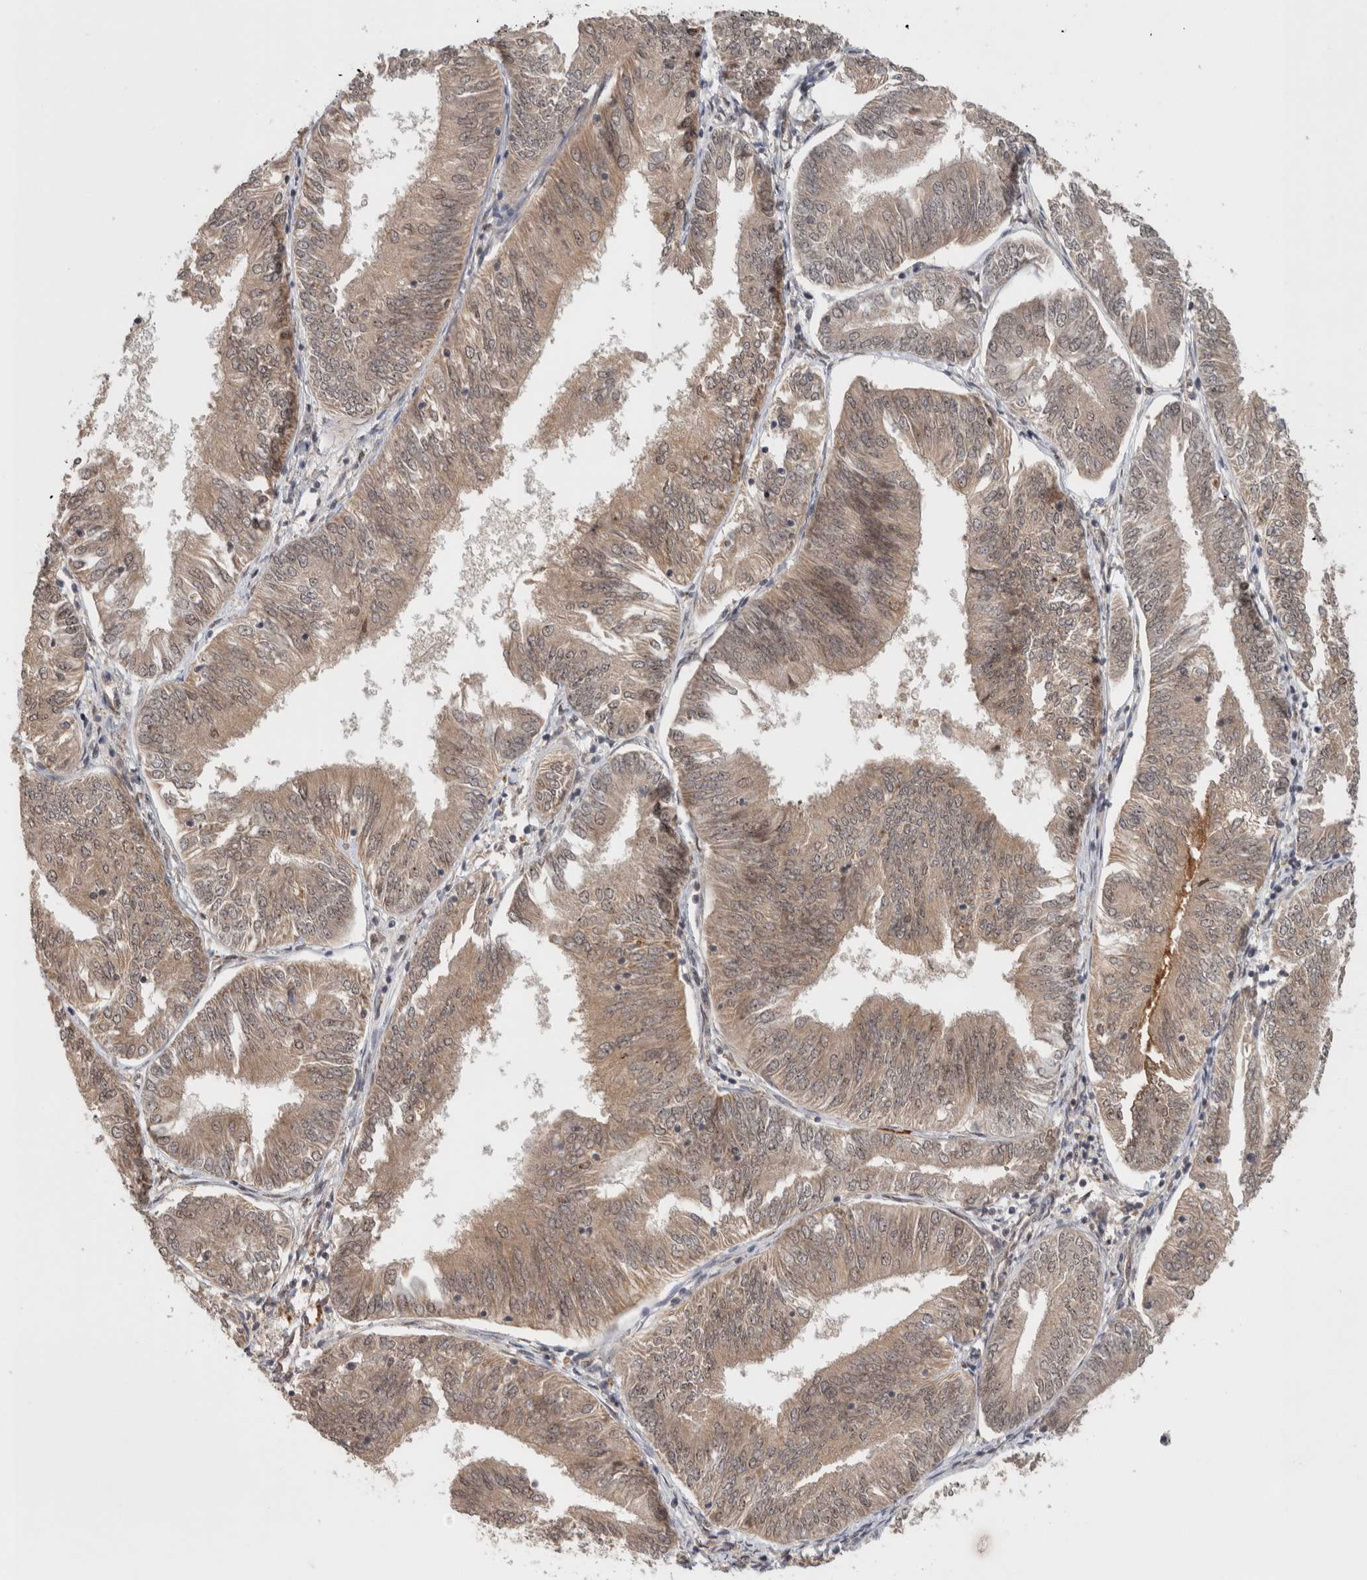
{"staining": {"intensity": "weak", "quantity": "25%-75%", "location": "cytoplasmic/membranous,nuclear"}, "tissue": "endometrial cancer", "cell_type": "Tumor cells", "image_type": "cancer", "snomed": [{"axis": "morphology", "description": "Adenocarcinoma, NOS"}, {"axis": "topography", "description": "Endometrium"}], "caption": "DAB immunohistochemical staining of endometrial cancer shows weak cytoplasmic/membranous and nuclear protein positivity in approximately 25%-75% of tumor cells. The staining was performed using DAB, with brown indicating positive protein expression. Nuclei are stained blue with hematoxylin.", "gene": "MPHOSPH6", "patient": {"sex": "female", "age": 58}}